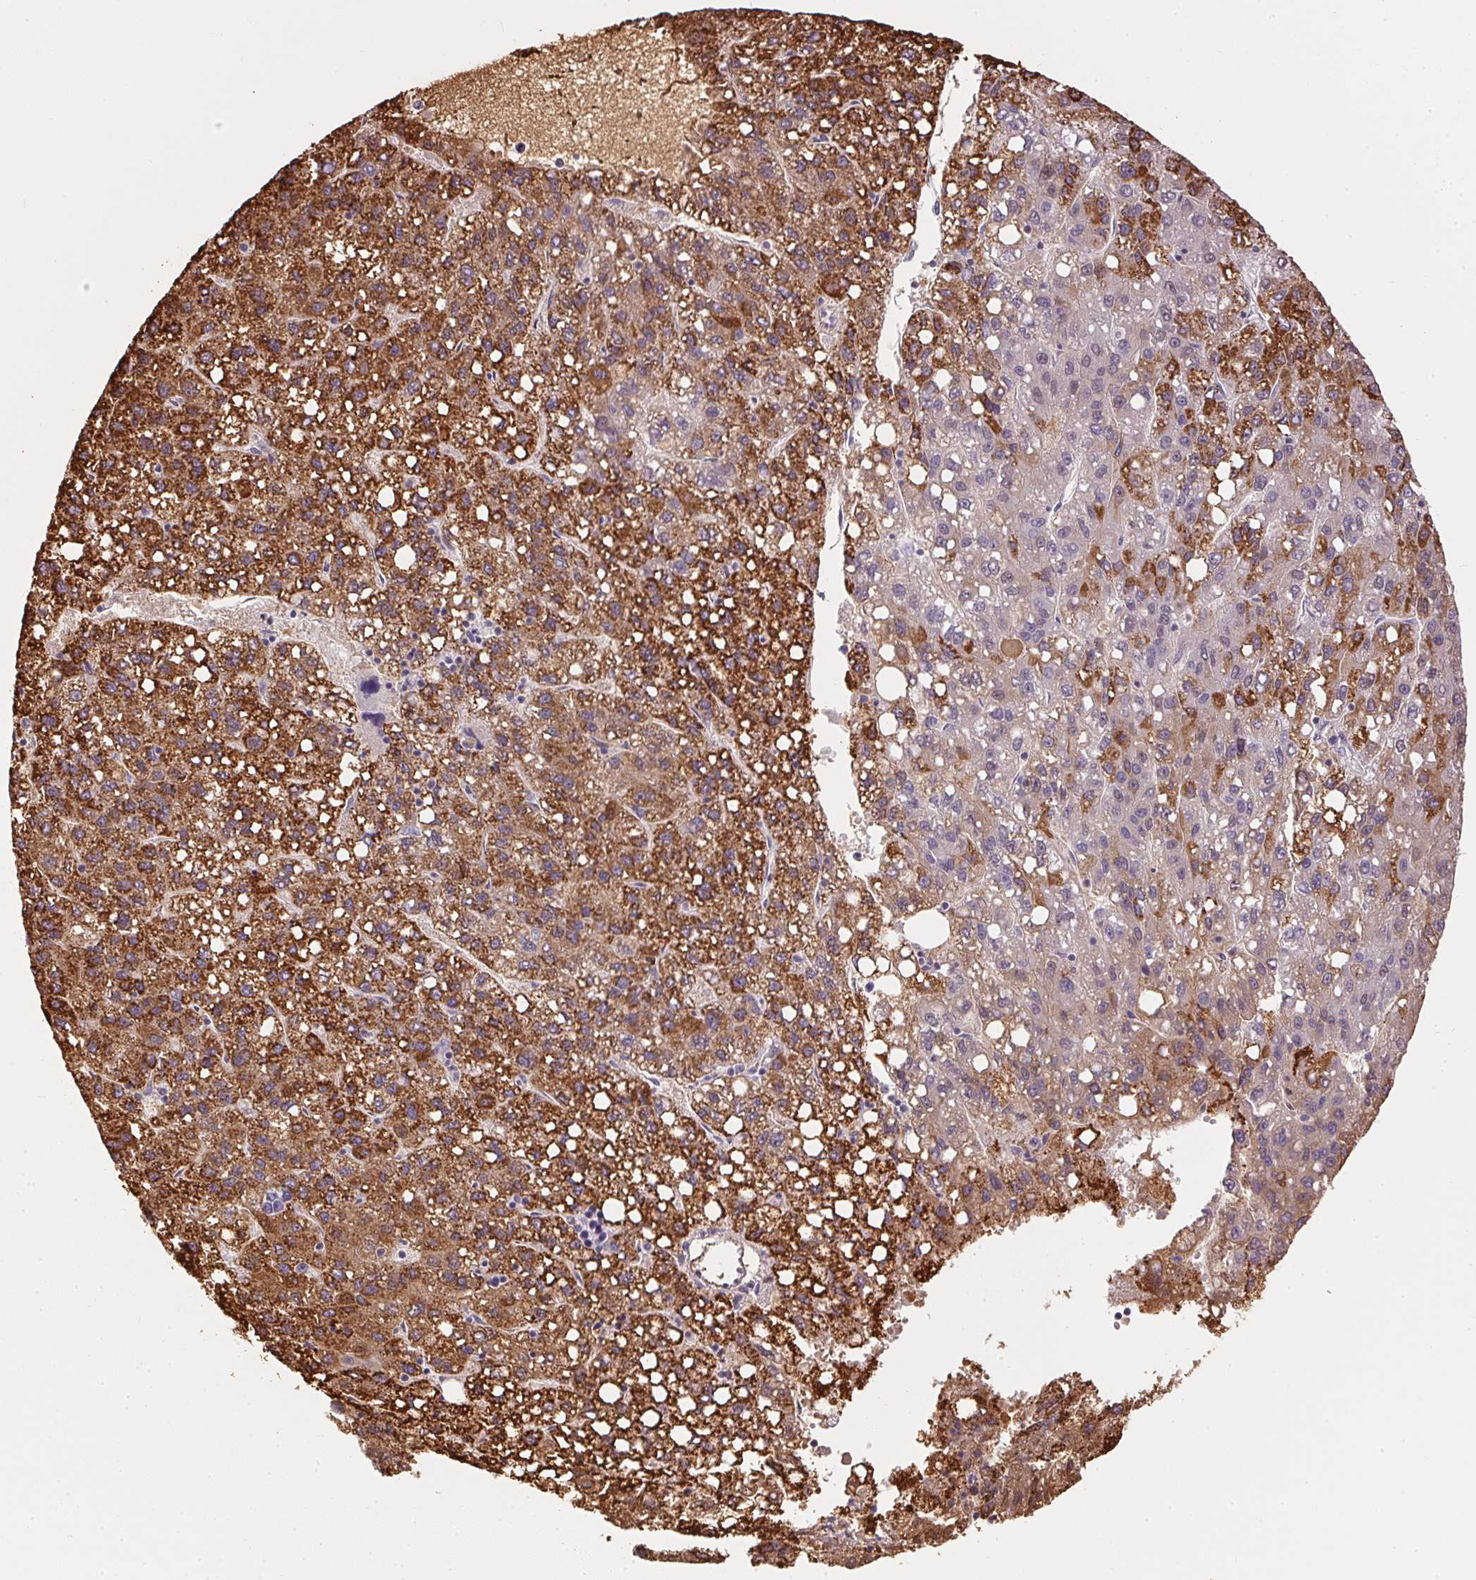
{"staining": {"intensity": "strong", "quantity": ">75%", "location": "cytoplasmic/membranous"}, "tissue": "liver cancer", "cell_type": "Tumor cells", "image_type": "cancer", "snomed": [{"axis": "morphology", "description": "Carcinoma, Hepatocellular, NOS"}, {"axis": "topography", "description": "Liver"}], "caption": "IHC of human liver hepatocellular carcinoma reveals high levels of strong cytoplasmic/membranous positivity in approximately >75% of tumor cells. The protein is stained brown, and the nuclei are stained in blue (DAB (3,3'-diaminobenzidine) IHC with brightfield microscopy, high magnification).", "gene": "SC5D", "patient": {"sex": "female", "age": 82}}